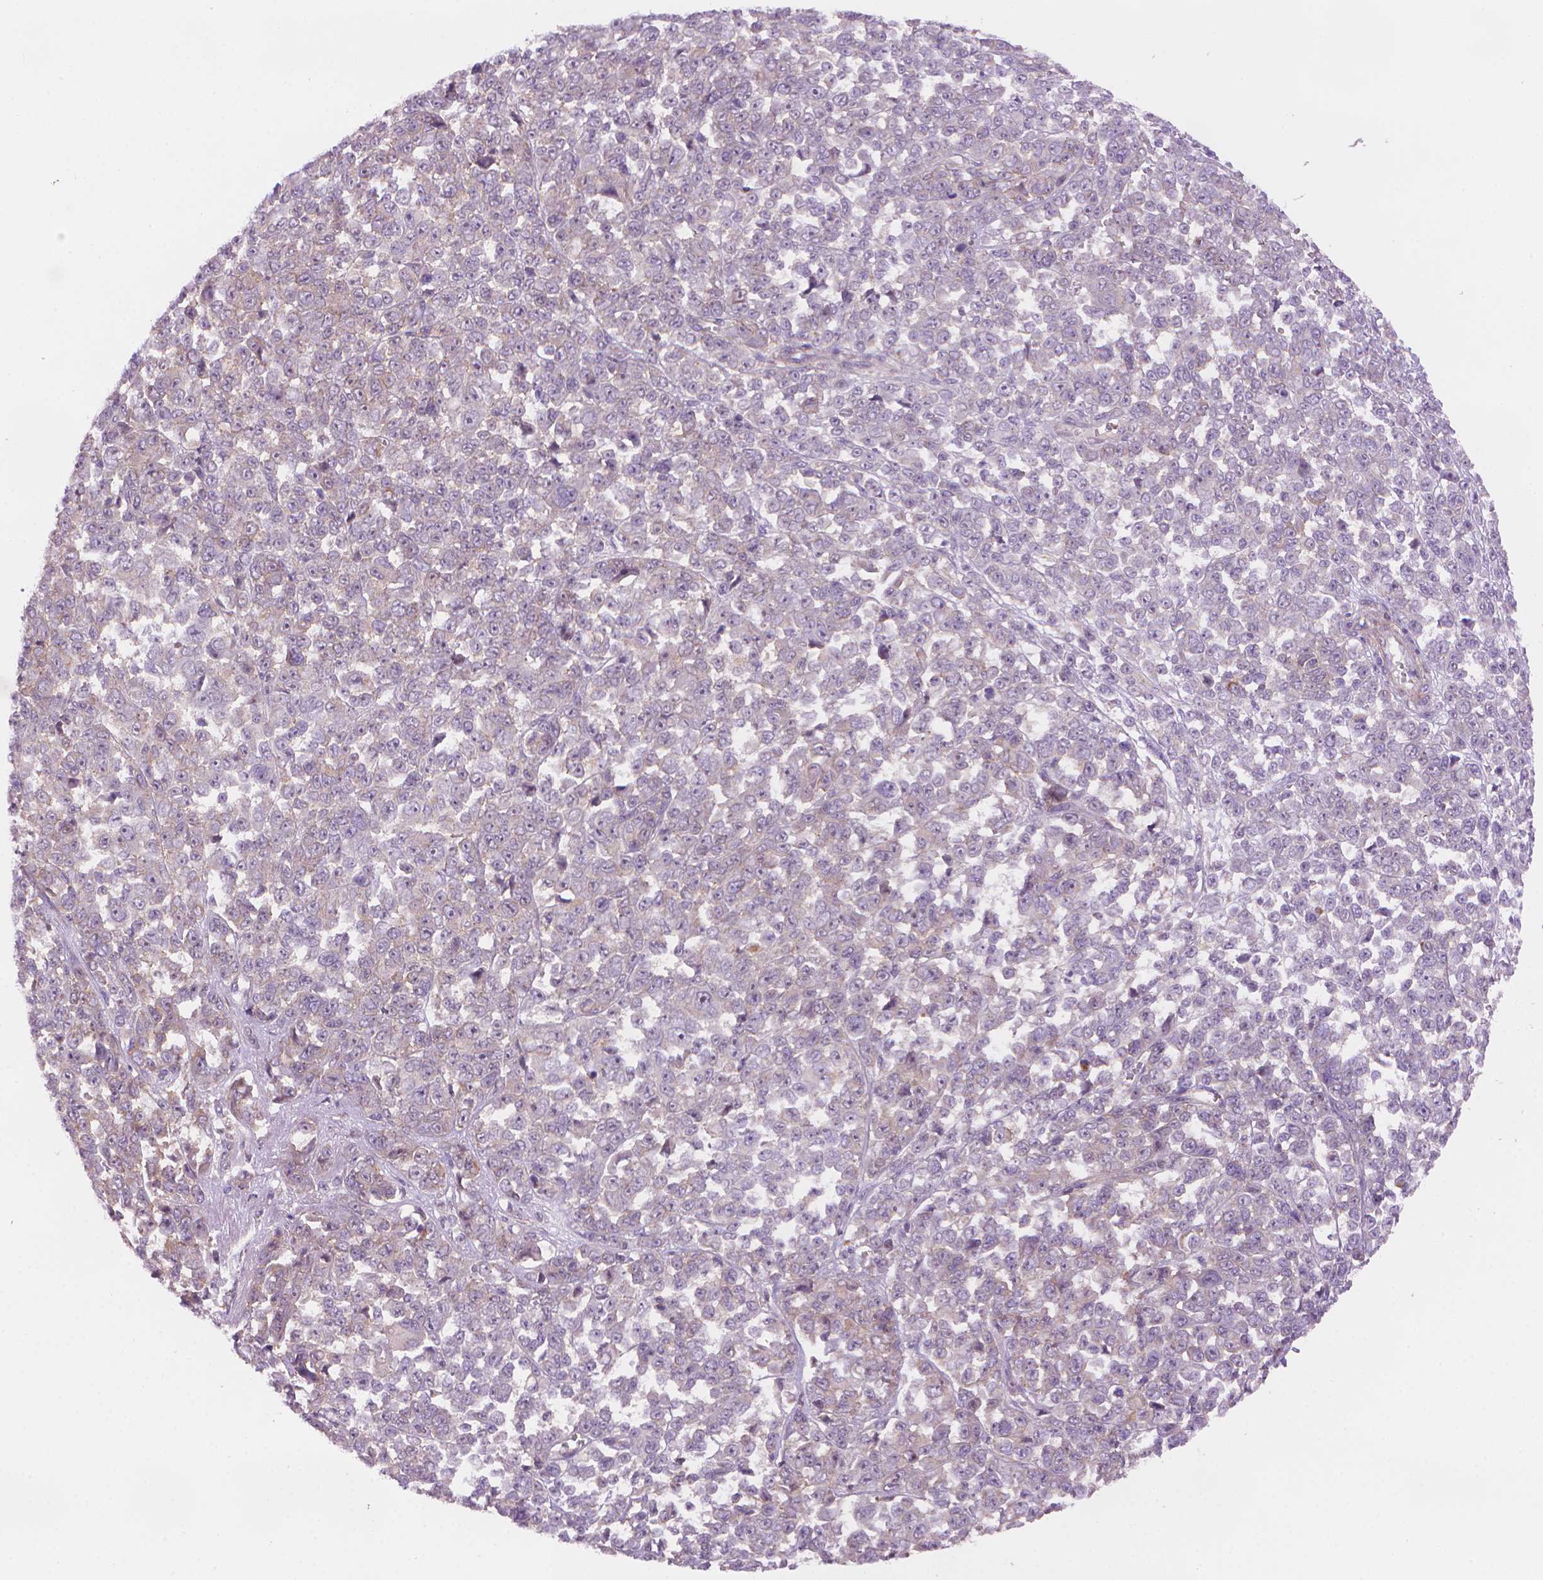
{"staining": {"intensity": "negative", "quantity": "none", "location": "none"}, "tissue": "melanoma", "cell_type": "Tumor cells", "image_type": "cancer", "snomed": [{"axis": "morphology", "description": "Malignant melanoma, NOS"}, {"axis": "topography", "description": "Skin"}], "caption": "This photomicrograph is of malignant melanoma stained with immunohistochemistry (IHC) to label a protein in brown with the nuclei are counter-stained blue. There is no positivity in tumor cells.", "gene": "AMMECR1", "patient": {"sex": "female", "age": 95}}